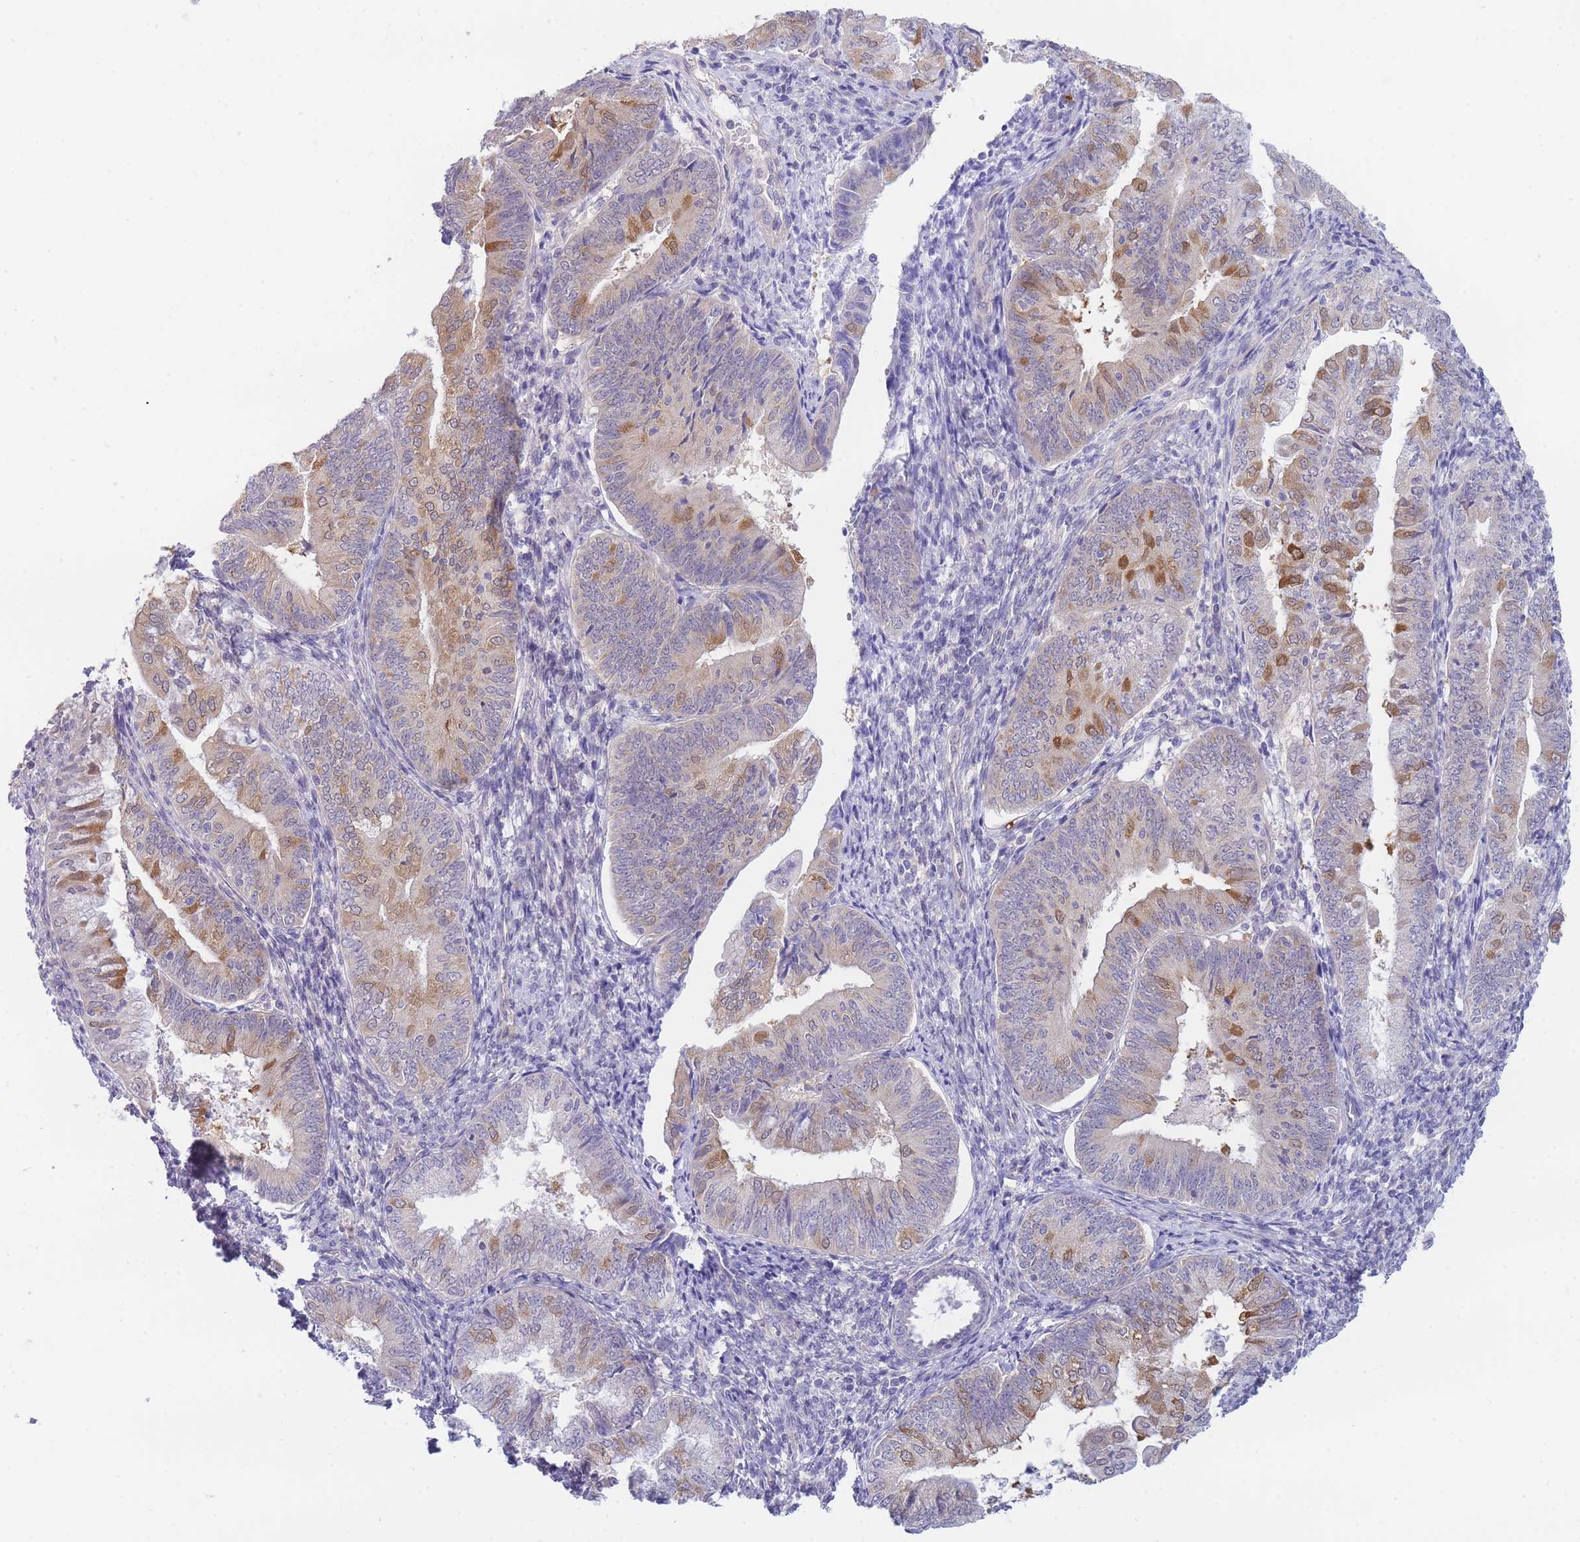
{"staining": {"intensity": "moderate", "quantity": "25%-75%", "location": "cytoplasmic/membranous"}, "tissue": "endometrial cancer", "cell_type": "Tumor cells", "image_type": "cancer", "snomed": [{"axis": "morphology", "description": "Adenocarcinoma, NOS"}, {"axis": "topography", "description": "Endometrium"}], "caption": "Adenocarcinoma (endometrial) stained with immunohistochemistry (IHC) demonstrates moderate cytoplasmic/membranous positivity in approximately 25%-75% of tumor cells. The protein is stained brown, and the nuclei are stained in blue (DAB (3,3'-diaminobenzidine) IHC with brightfield microscopy, high magnification).", "gene": "SUGT1", "patient": {"sex": "female", "age": 55}}